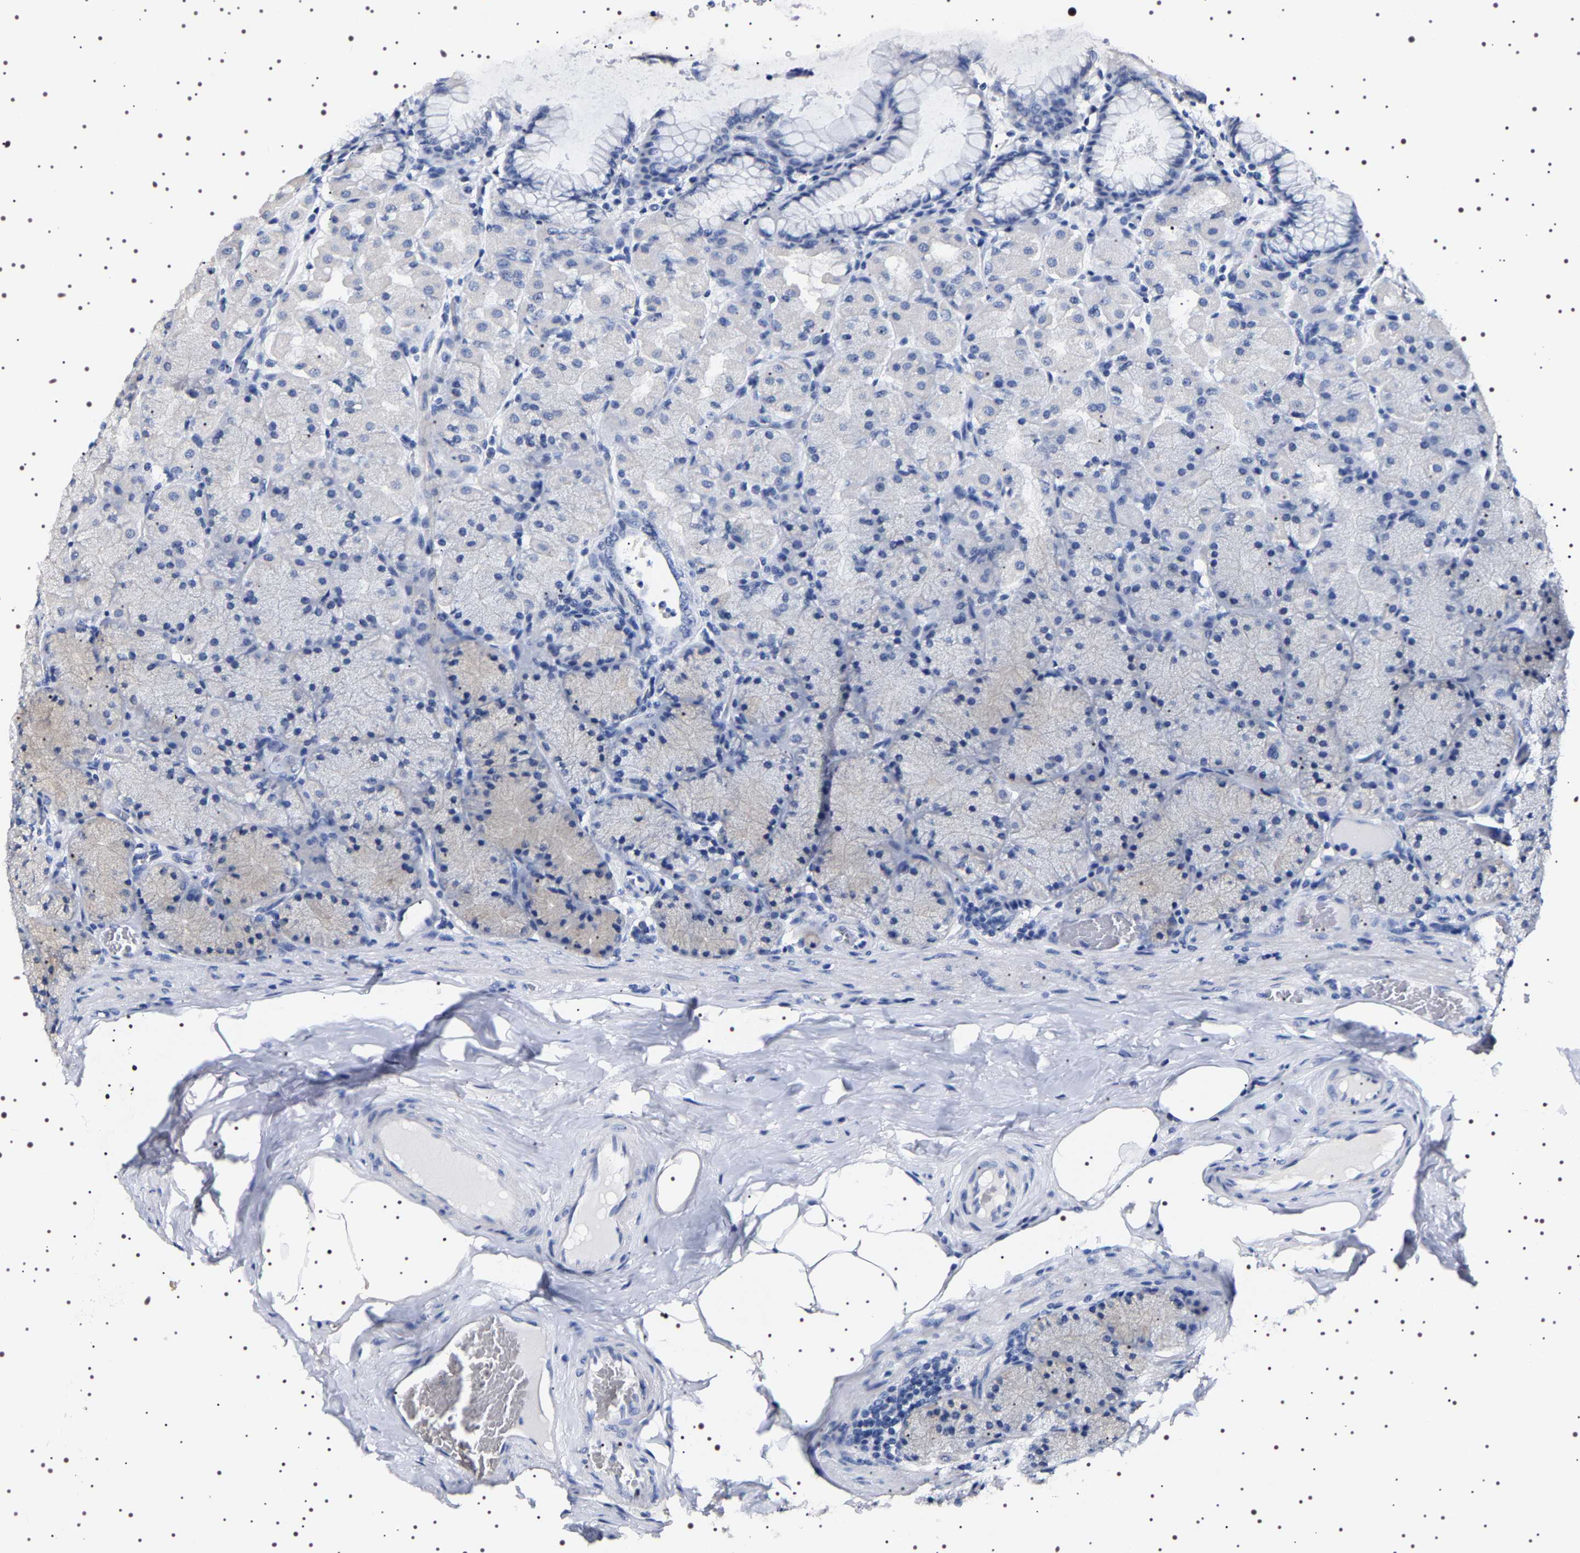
{"staining": {"intensity": "negative", "quantity": "none", "location": "none"}, "tissue": "stomach", "cell_type": "Glandular cells", "image_type": "normal", "snomed": [{"axis": "morphology", "description": "Normal tissue, NOS"}, {"axis": "topography", "description": "Stomach, upper"}], "caption": "Stomach stained for a protein using IHC shows no staining glandular cells.", "gene": "UBQLN3", "patient": {"sex": "female", "age": 56}}